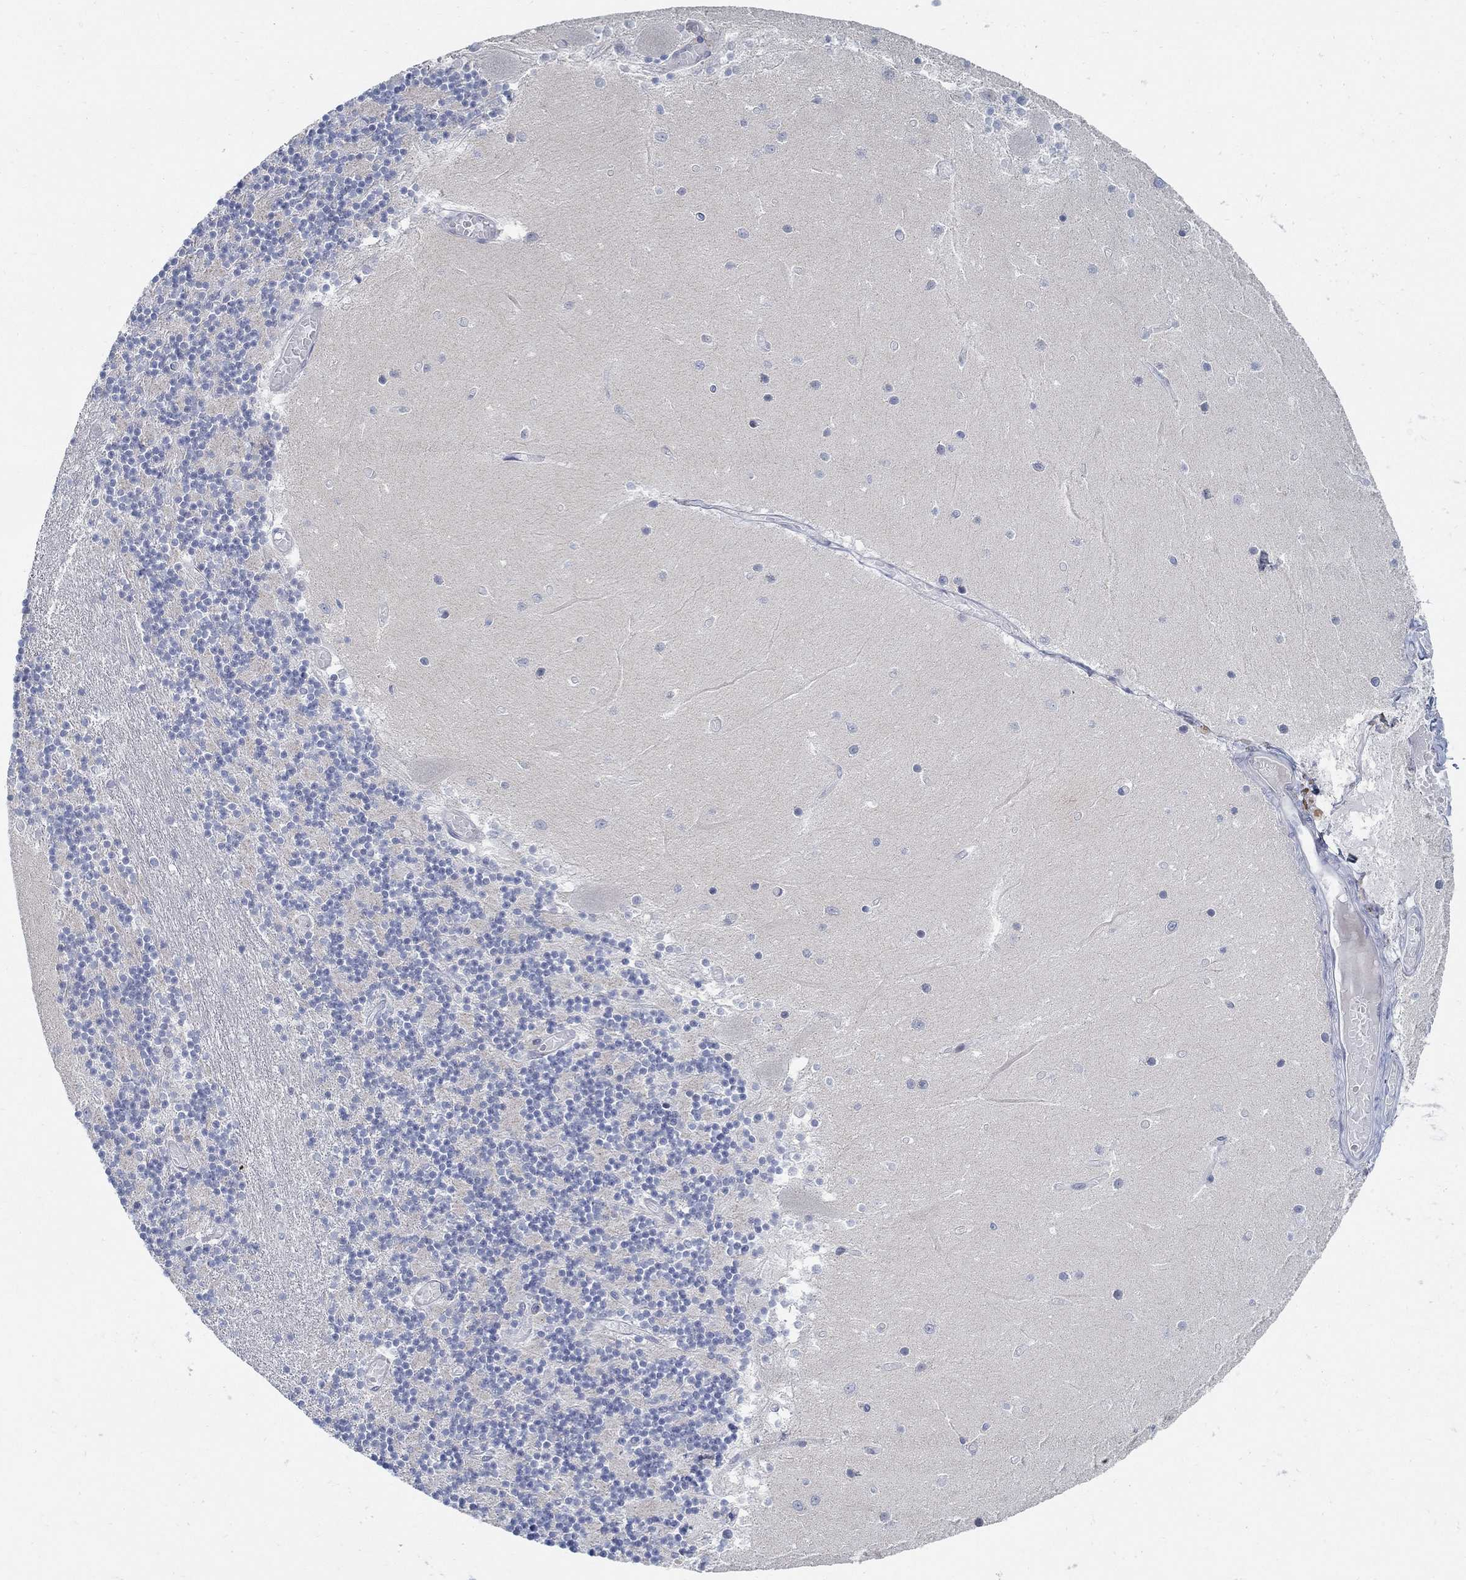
{"staining": {"intensity": "negative", "quantity": "none", "location": "none"}, "tissue": "cerebellum", "cell_type": "Cells in granular layer", "image_type": "normal", "snomed": [{"axis": "morphology", "description": "Normal tissue, NOS"}, {"axis": "topography", "description": "Cerebellum"}], "caption": "This is a micrograph of immunohistochemistry staining of unremarkable cerebellum, which shows no staining in cells in granular layer. (DAB immunohistochemistry (IHC), high magnification).", "gene": "ANO7", "patient": {"sex": "female", "age": 28}}